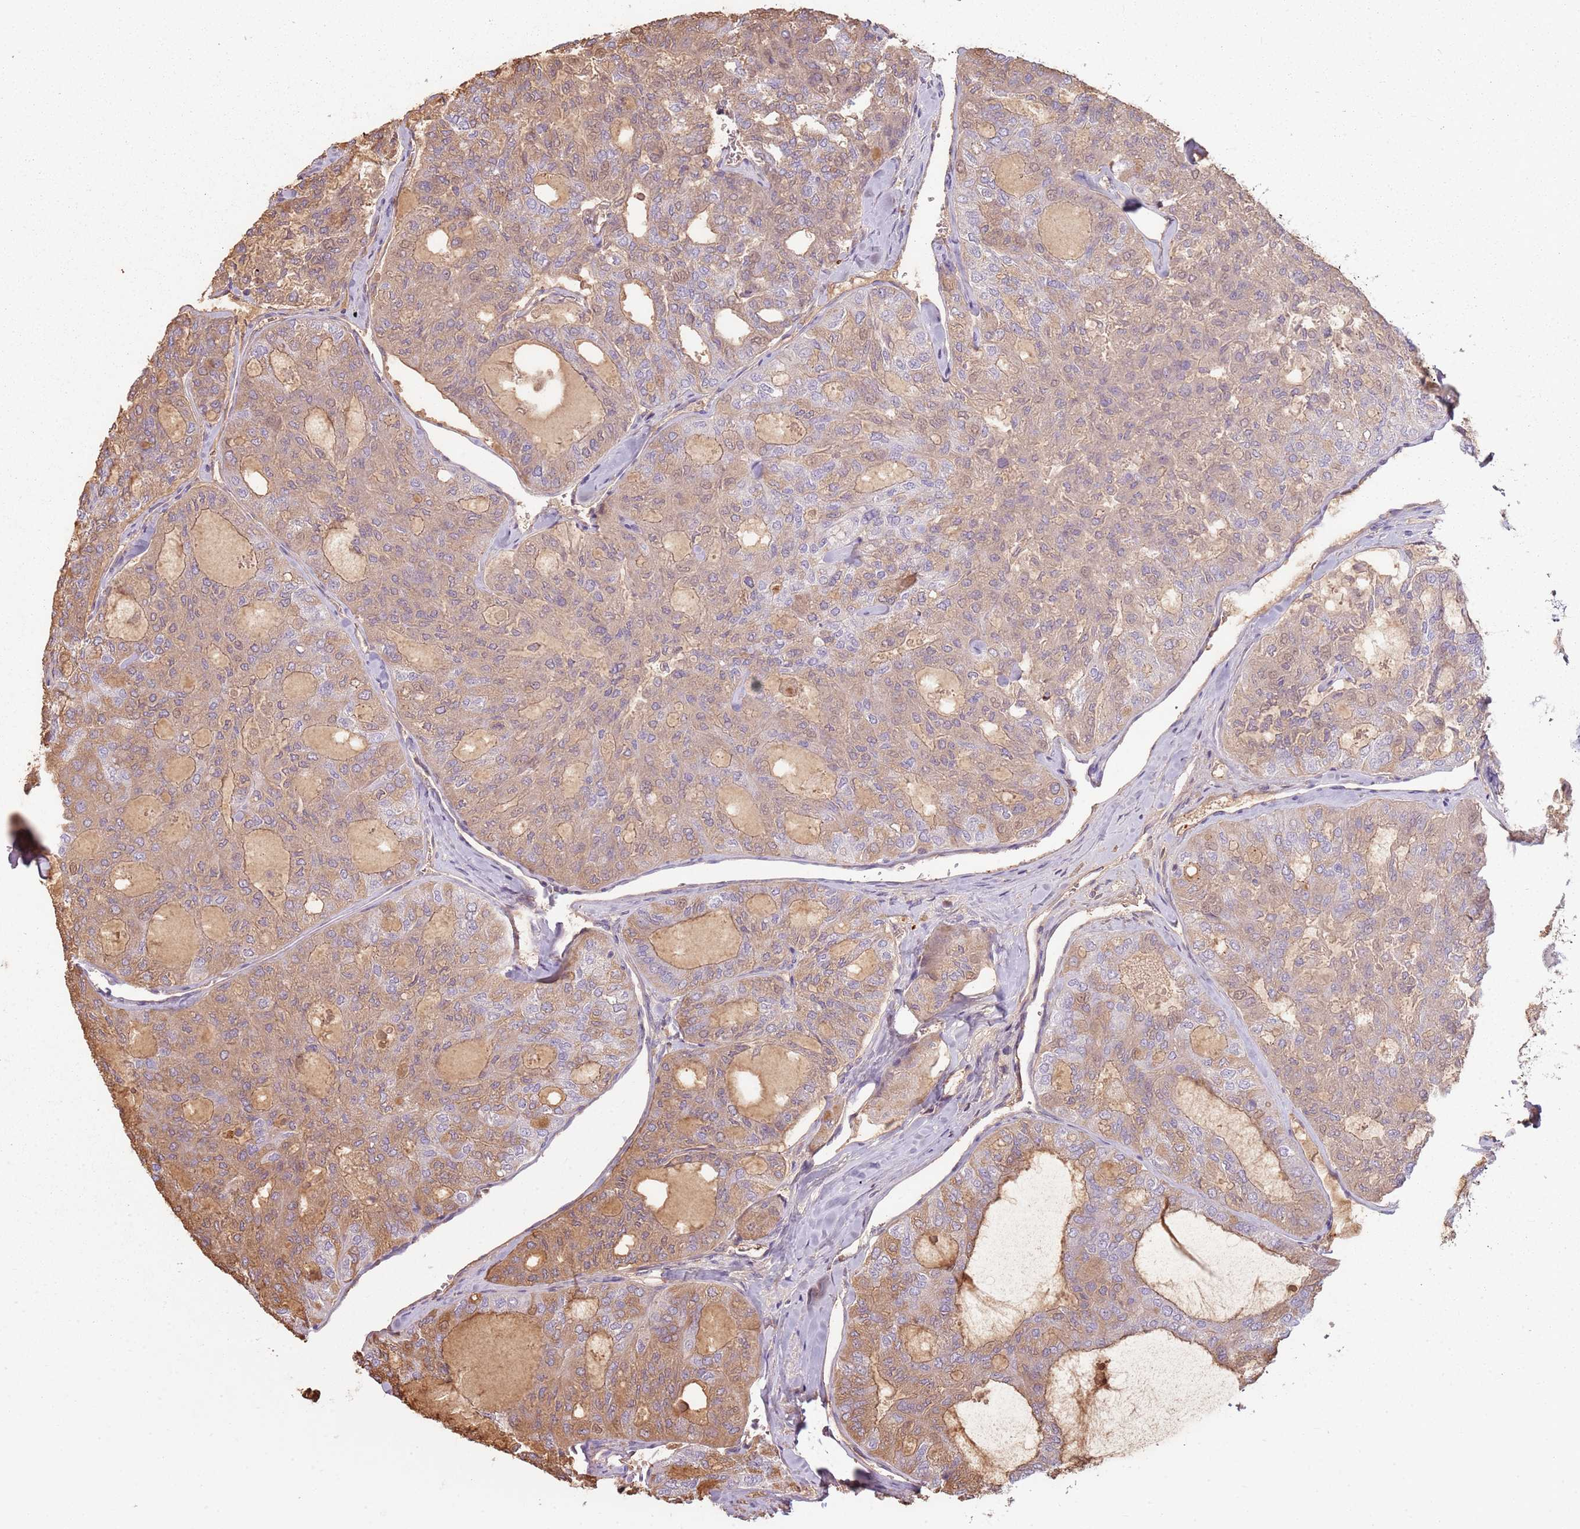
{"staining": {"intensity": "moderate", "quantity": "25%-75%", "location": "cytoplasmic/membranous"}, "tissue": "thyroid cancer", "cell_type": "Tumor cells", "image_type": "cancer", "snomed": [{"axis": "morphology", "description": "Follicular adenoma carcinoma, NOS"}, {"axis": "topography", "description": "Thyroid gland"}], "caption": "The photomicrograph reveals a brown stain indicating the presence of a protein in the cytoplasmic/membranous of tumor cells in thyroid follicular adenoma carcinoma. Using DAB (brown) and hematoxylin (blue) stains, captured at high magnification using brightfield microscopy.", "gene": "SPAG4", "patient": {"sex": "male", "age": 75}}